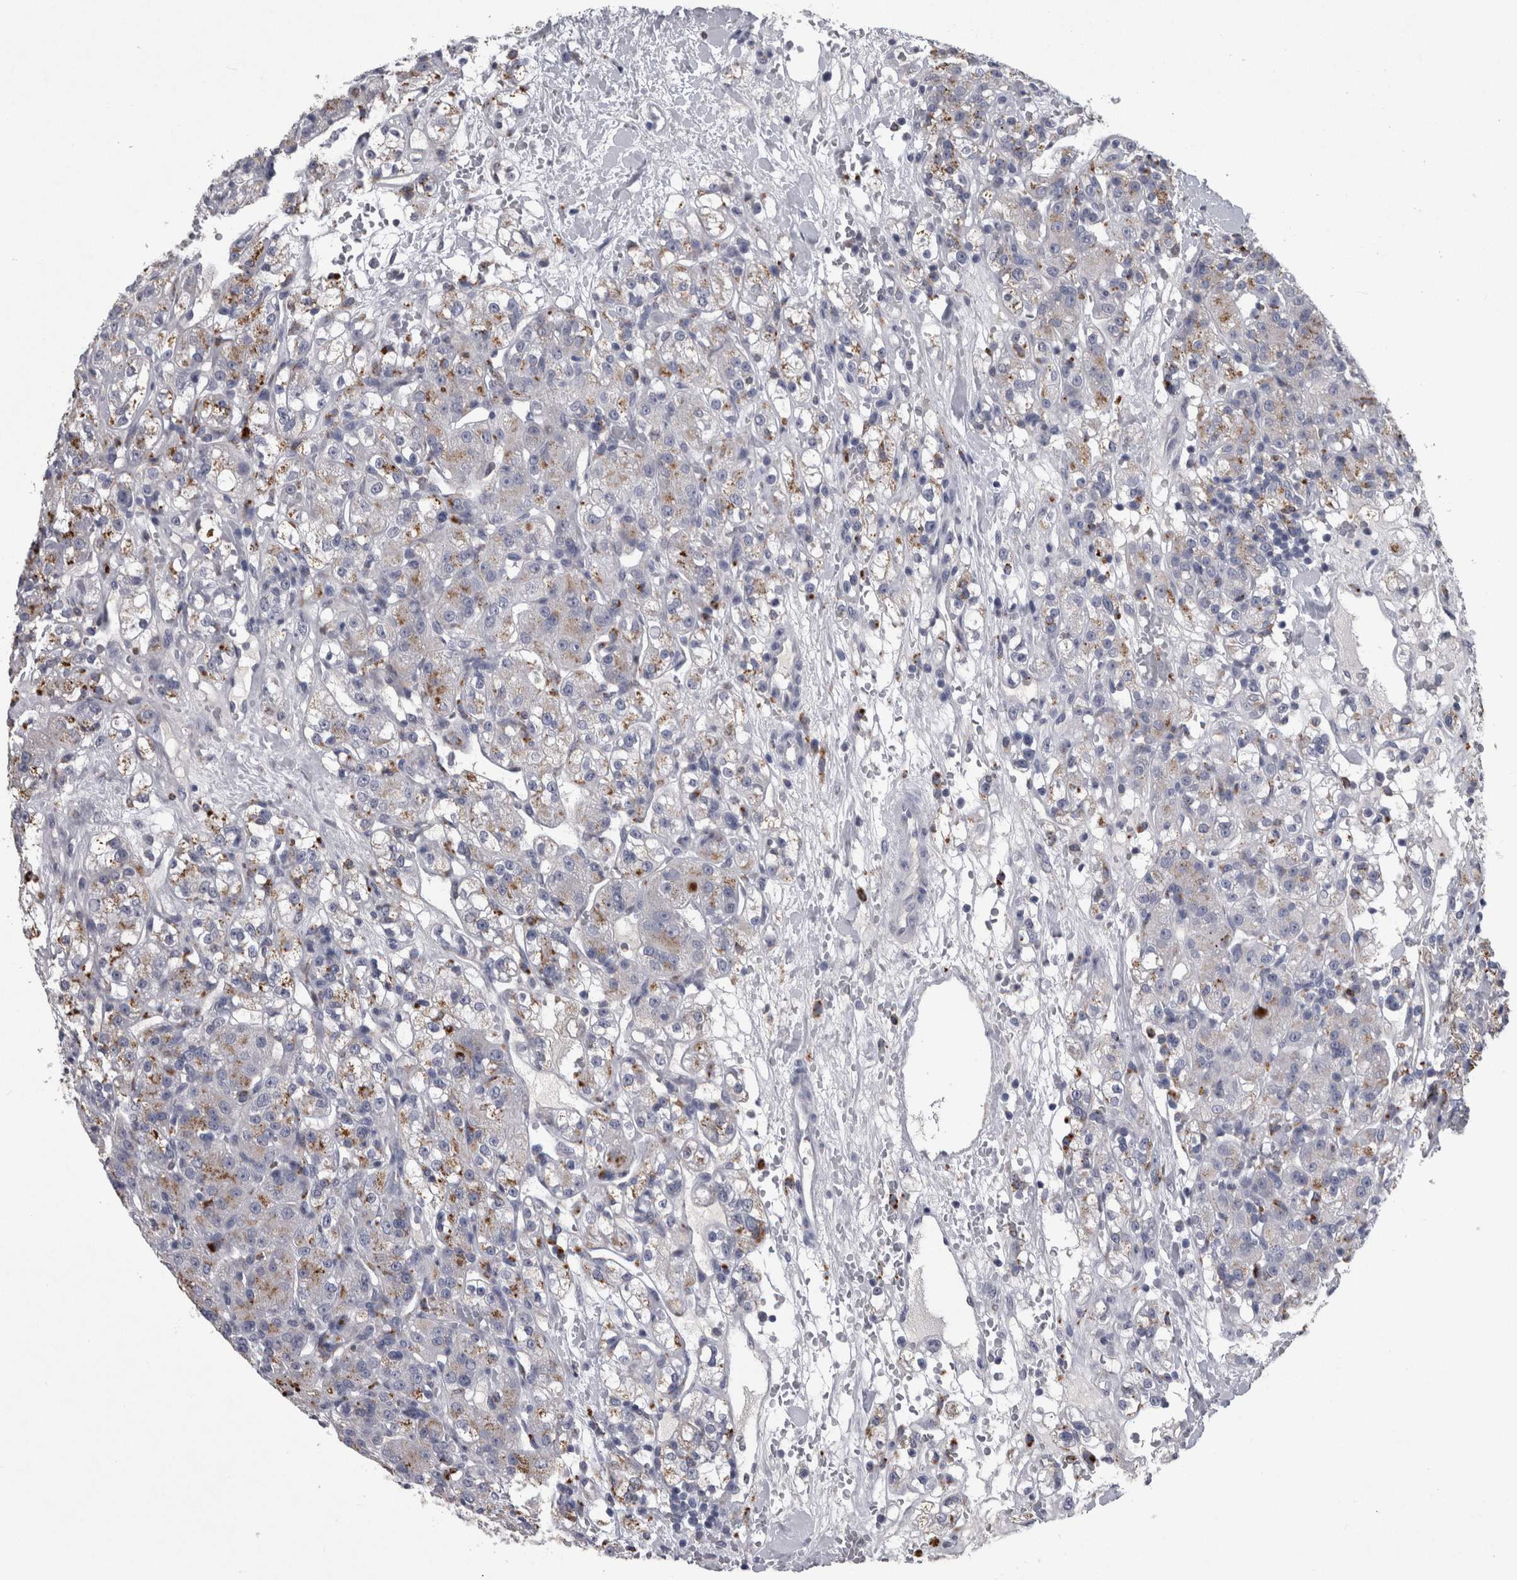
{"staining": {"intensity": "weak", "quantity": "25%-75%", "location": "cytoplasmic/membranous"}, "tissue": "renal cancer", "cell_type": "Tumor cells", "image_type": "cancer", "snomed": [{"axis": "morphology", "description": "Normal tissue, NOS"}, {"axis": "morphology", "description": "Adenocarcinoma, NOS"}, {"axis": "topography", "description": "Kidney"}], "caption": "DAB immunohistochemical staining of human renal adenocarcinoma shows weak cytoplasmic/membranous protein staining in about 25%-75% of tumor cells.", "gene": "DPP7", "patient": {"sex": "male", "age": 61}}